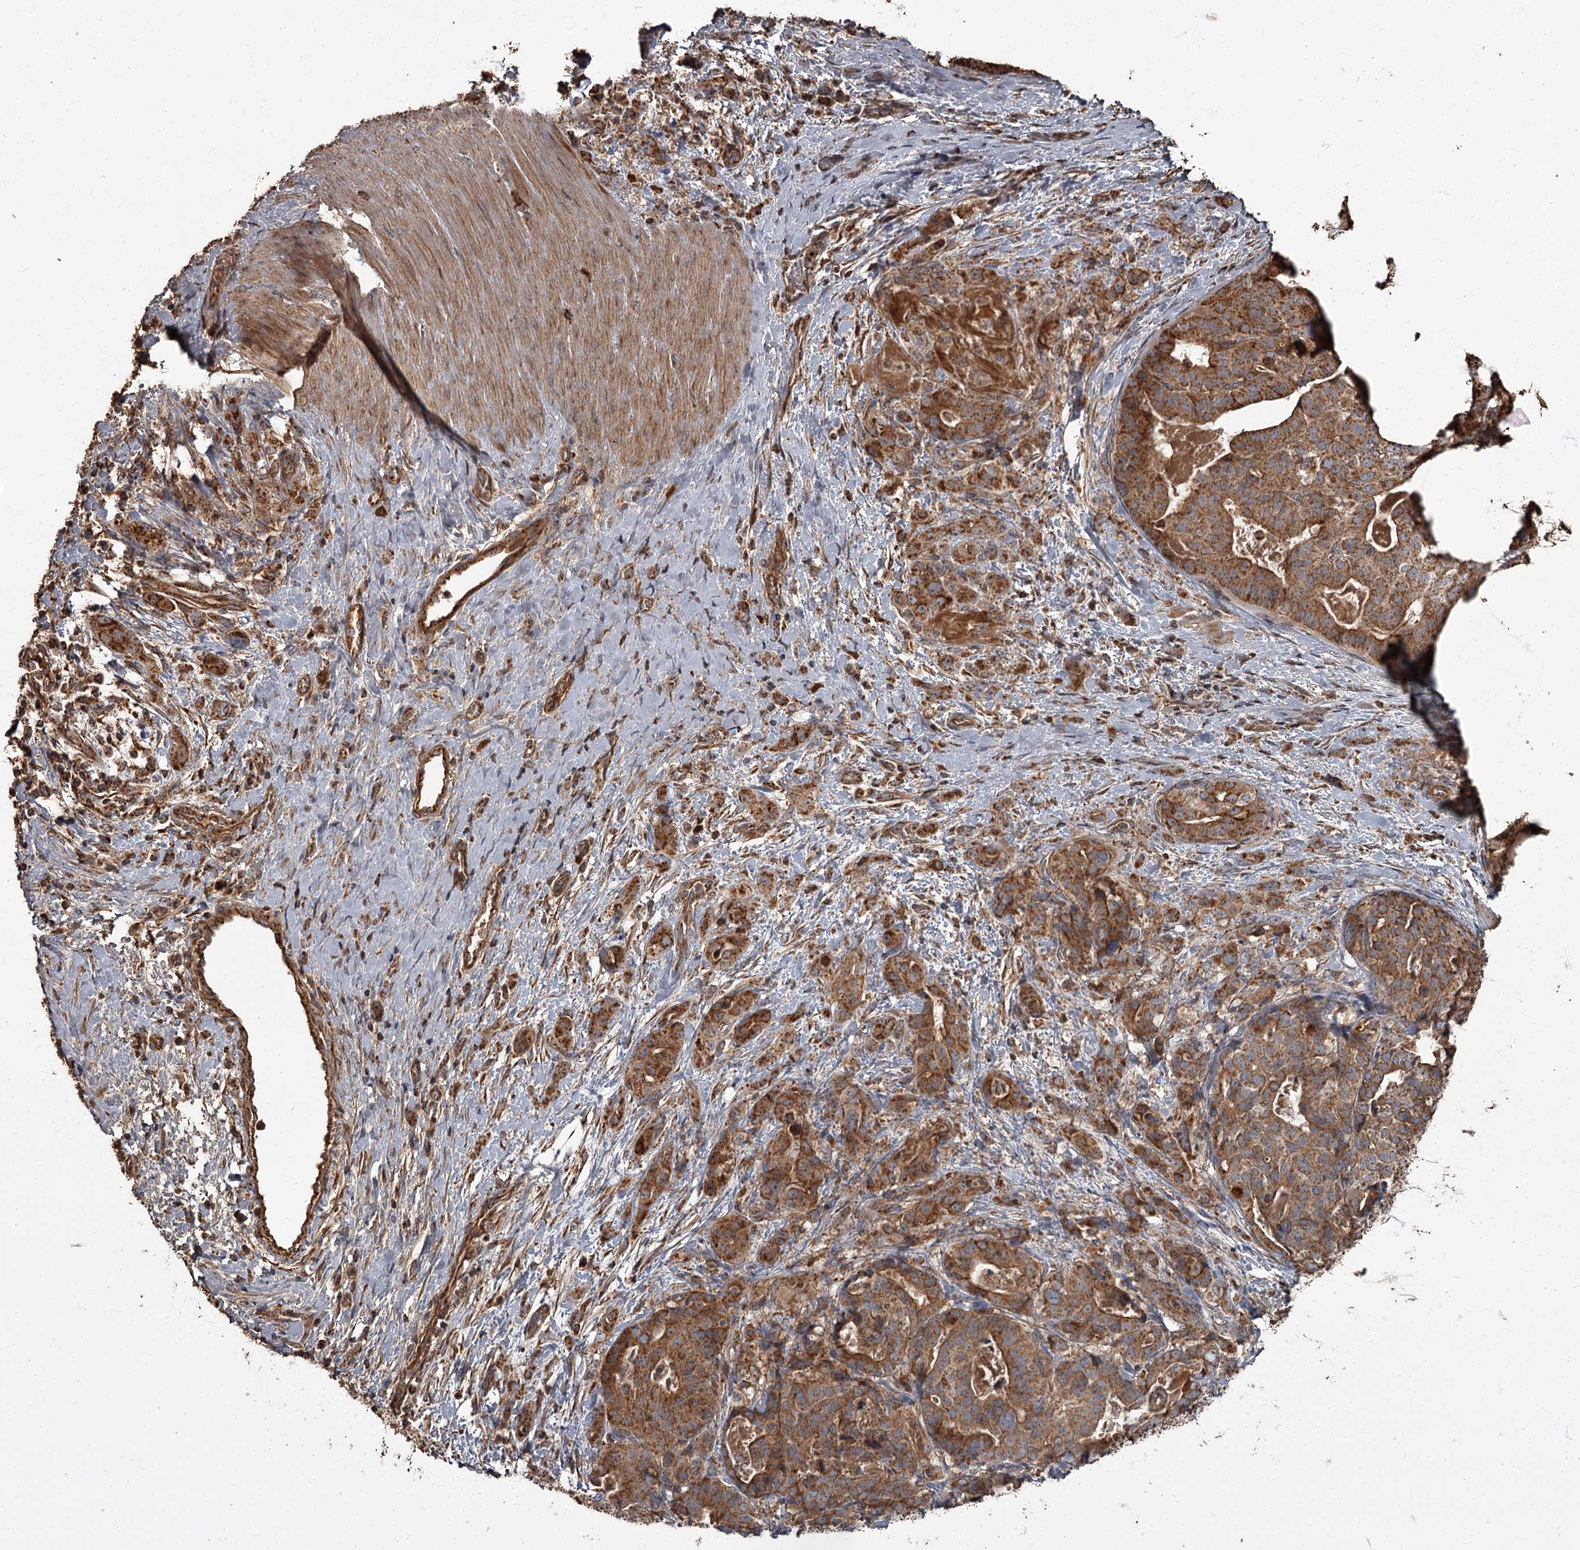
{"staining": {"intensity": "strong", "quantity": ">75%", "location": "cytoplasmic/membranous"}, "tissue": "stomach cancer", "cell_type": "Tumor cells", "image_type": "cancer", "snomed": [{"axis": "morphology", "description": "Adenocarcinoma, NOS"}, {"axis": "topography", "description": "Stomach"}], "caption": "Strong cytoplasmic/membranous staining is appreciated in approximately >75% of tumor cells in adenocarcinoma (stomach). (Brightfield microscopy of DAB IHC at high magnification).", "gene": "THAP9", "patient": {"sex": "male", "age": 48}}